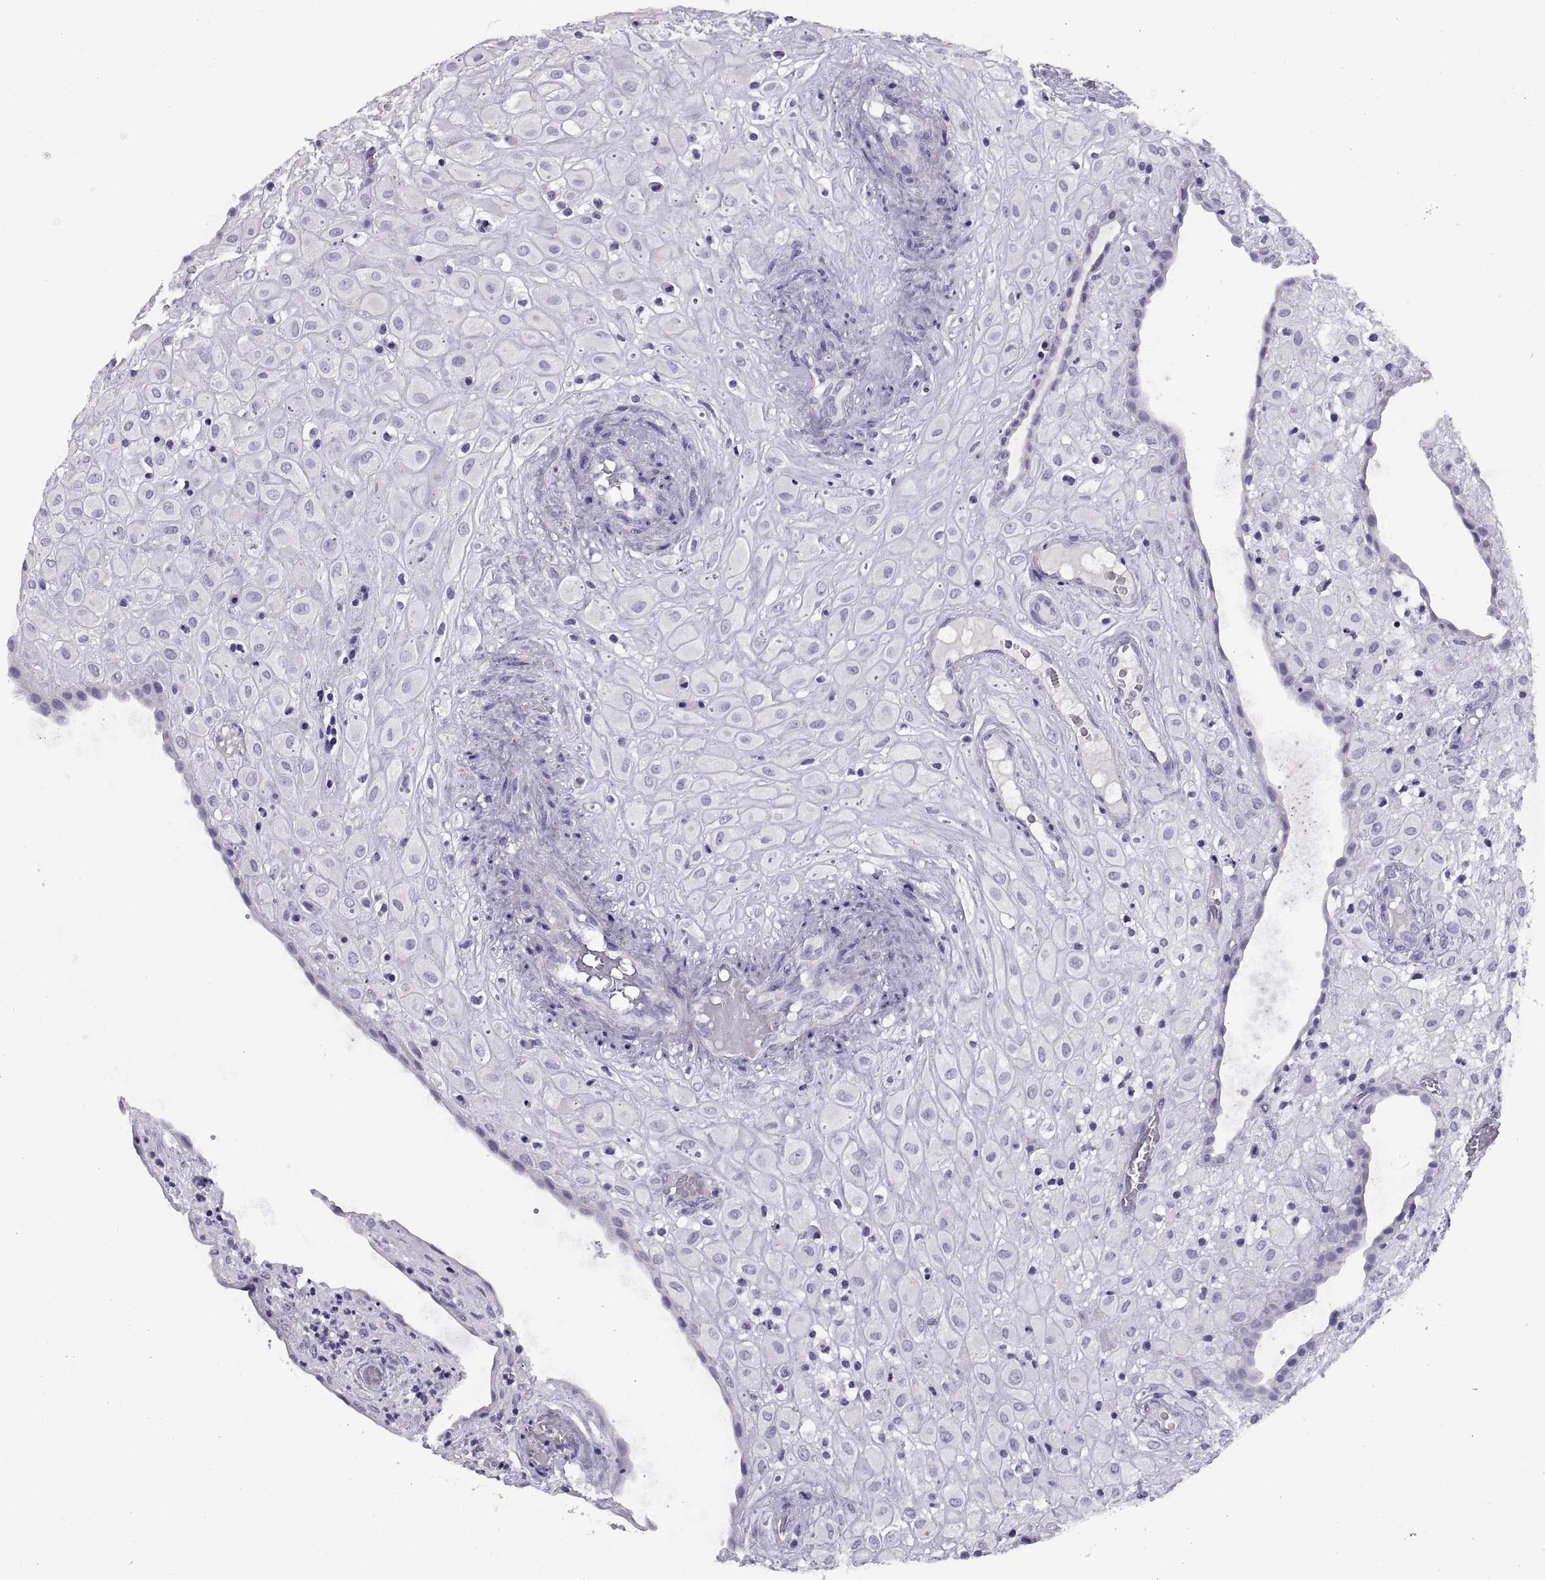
{"staining": {"intensity": "negative", "quantity": "none", "location": "none"}, "tissue": "placenta", "cell_type": "Decidual cells", "image_type": "normal", "snomed": [{"axis": "morphology", "description": "Normal tissue, NOS"}, {"axis": "topography", "description": "Placenta"}], "caption": "There is no significant positivity in decidual cells of placenta. The staining is performed using DAB (3,3'-diaminobenzidine) brown chromogen with nuclei counter-stained in using hematoxylin.", "gene": "RGS20", "patient": {"sex": "female", "age": 24}}